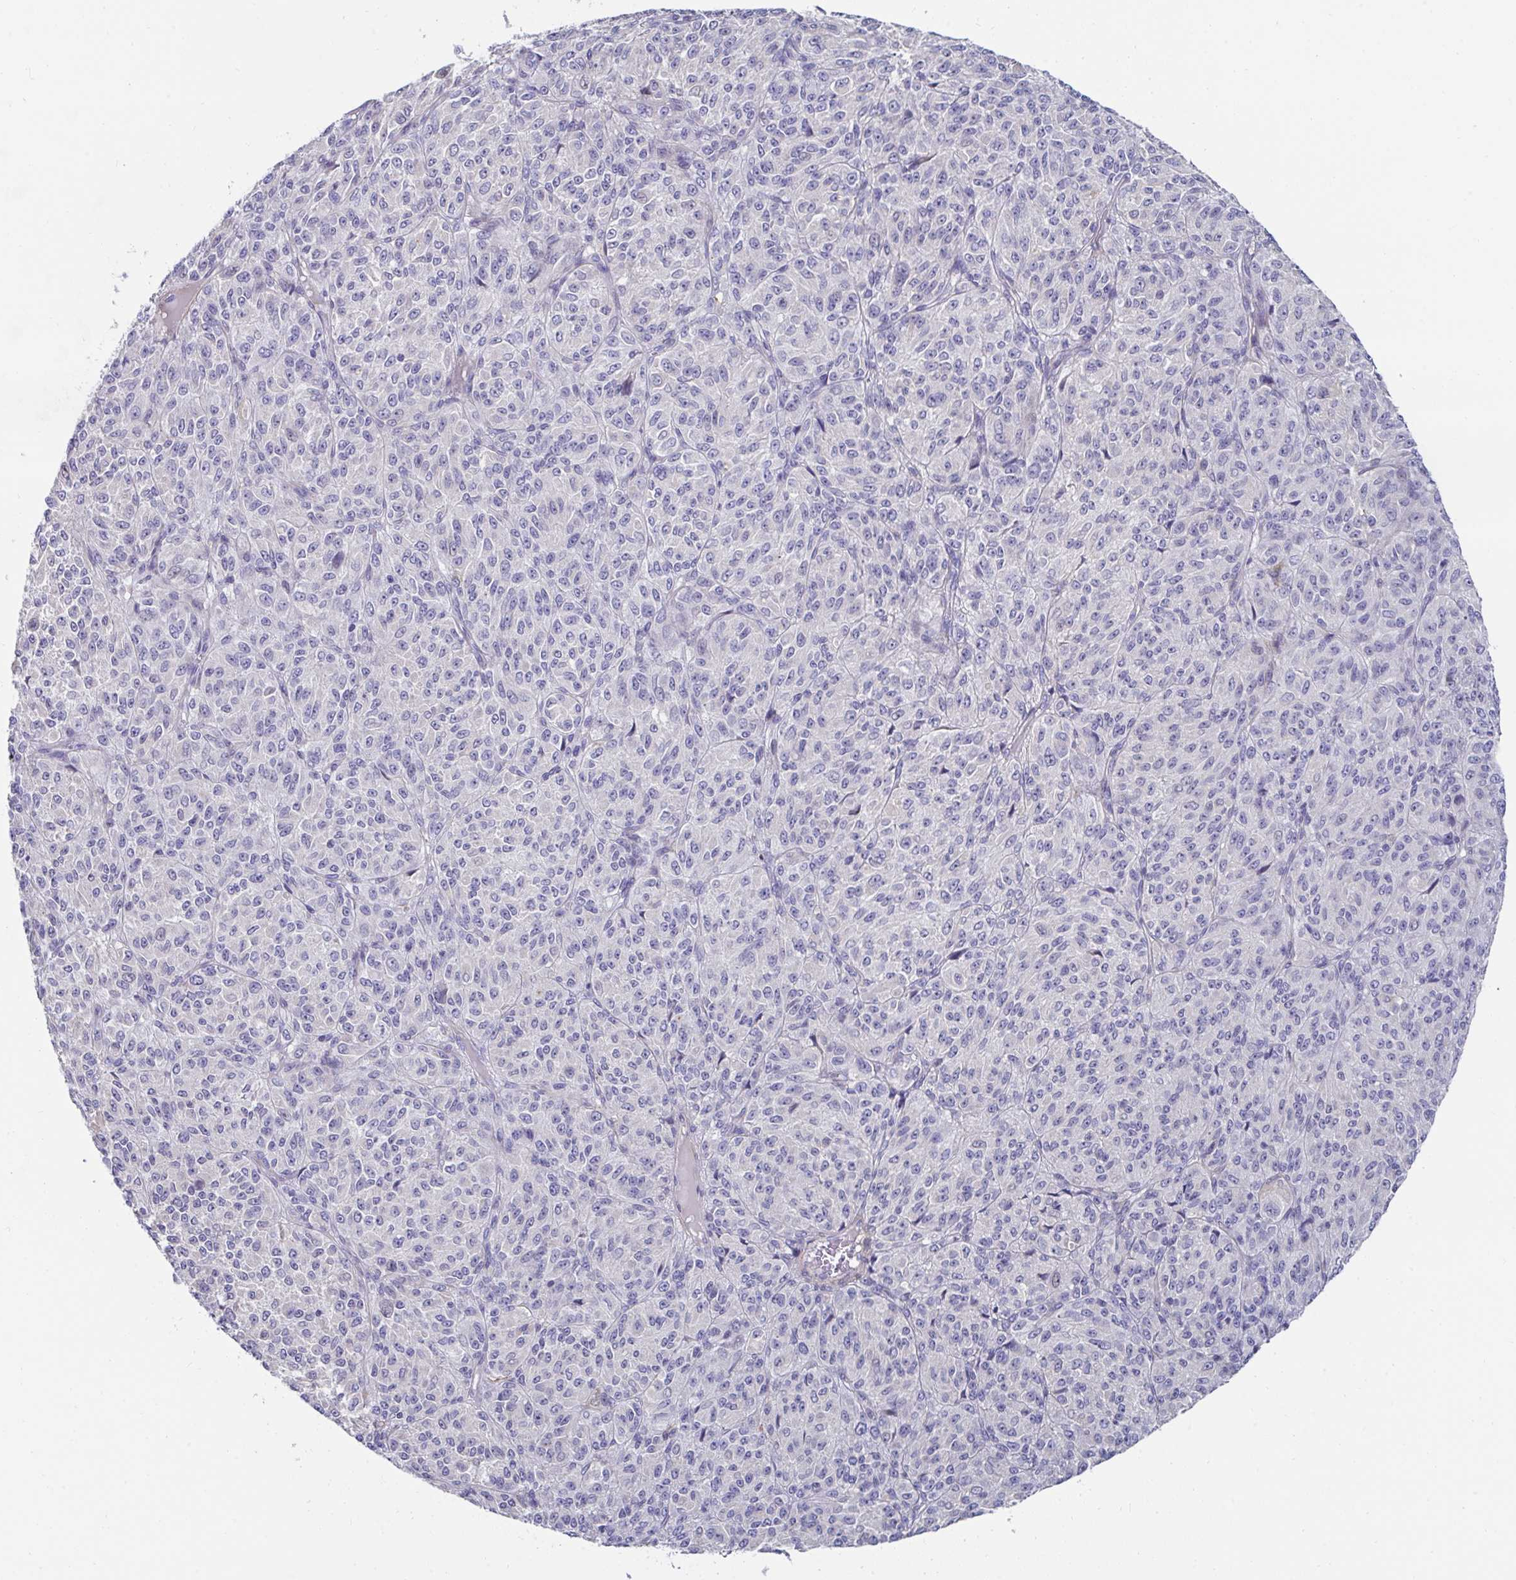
{"staining": {"intensity": "negative", "quantity": "none", "location": "none"}, "tissue": "melanoma", "cell_type": "Tumor cells", "image_type": "cancer", "snomed": [{"axis": "morphology", "description": "Malignant melanoma, Metastatic site"}, {"axis": "topography", "description": "Brain"}], "caption": "Malignant melanoma (metastatic site) stained for a protein using immunohistochemistry (IHC) demonstrates no expression tumor cells.", "gene": "FBXL13", "patient": {"sex": "female", "age": 56}}